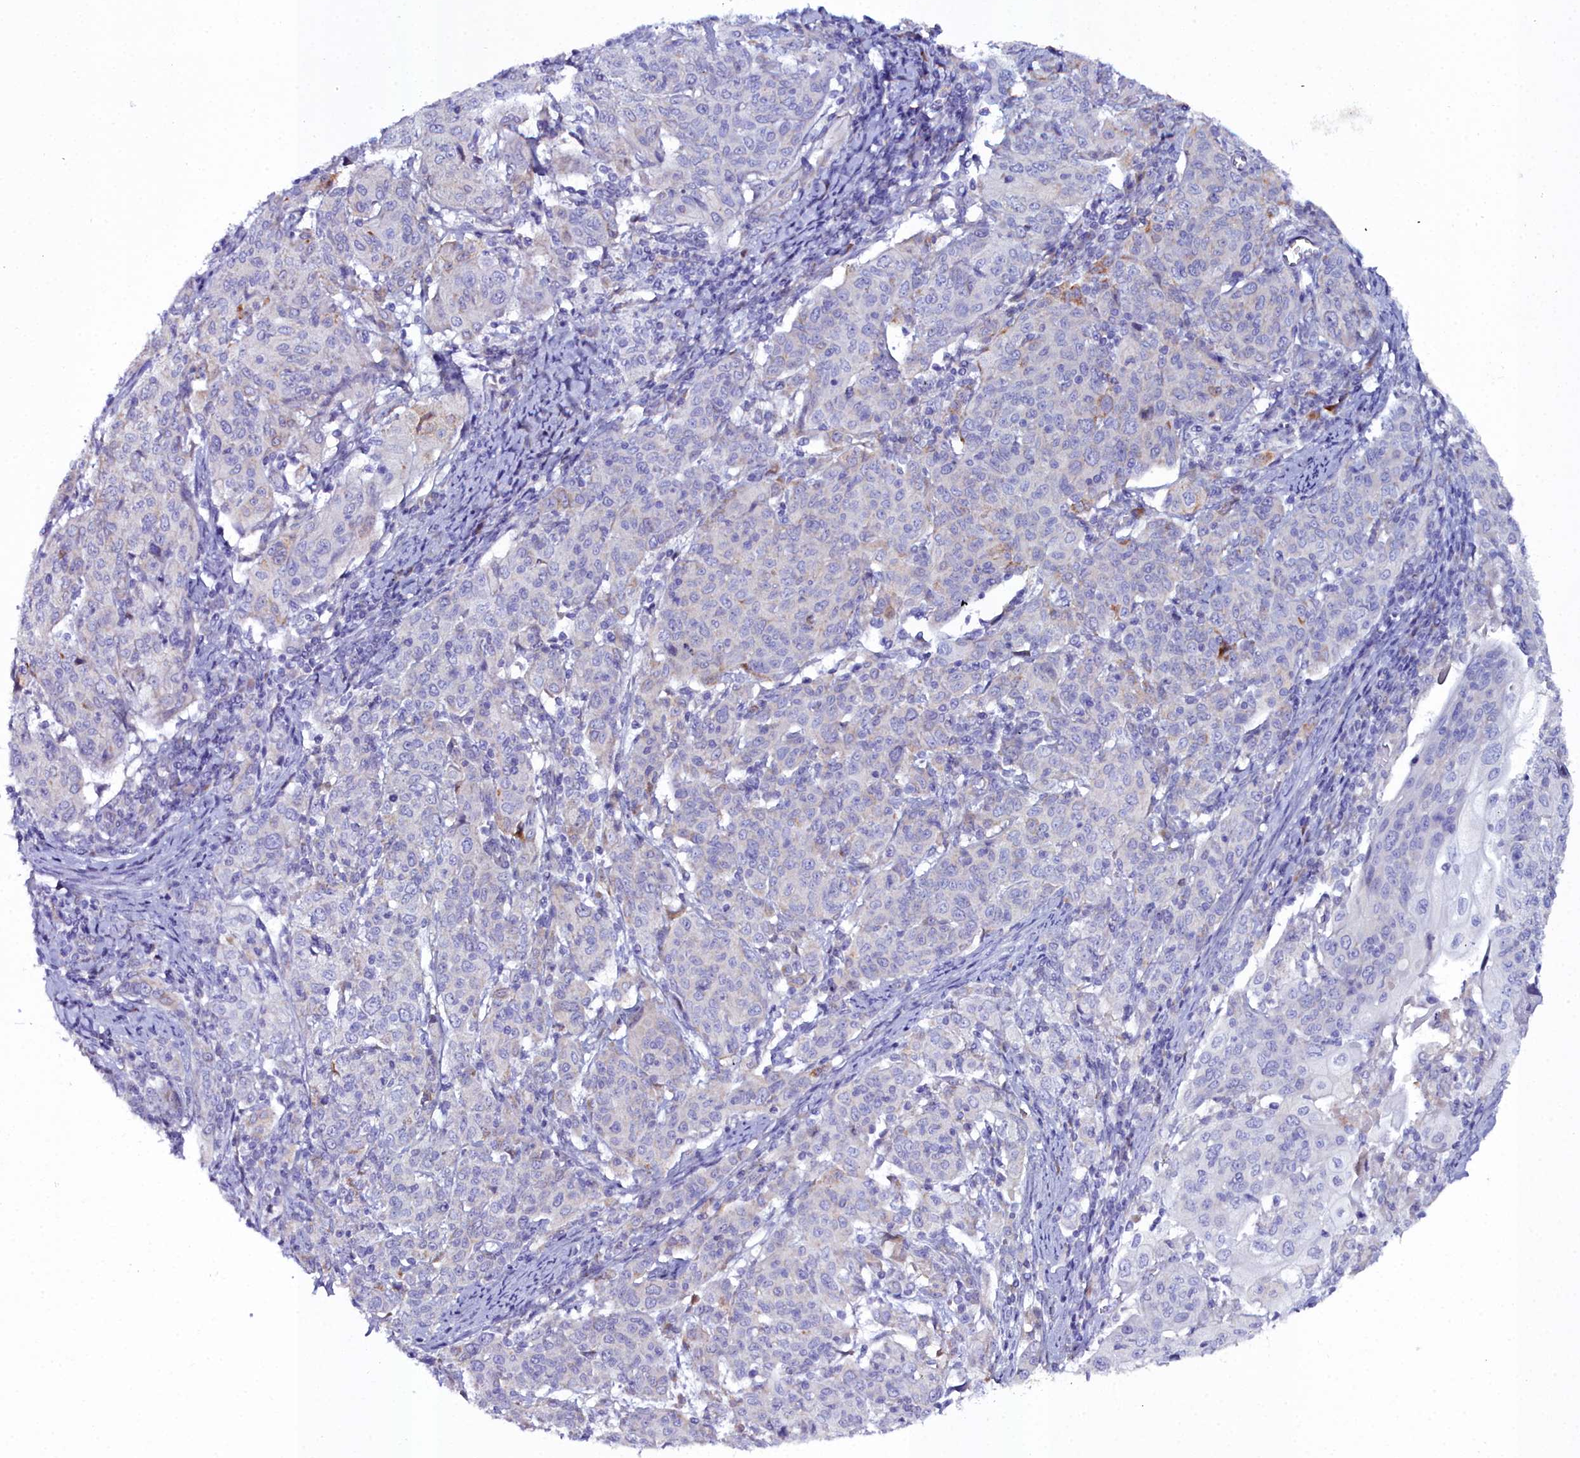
{"staining": {"intensity": "negative", "quantity": "none", "location": "none"}, "tissue": "cervical cancer", "cell_type": "Tumor cells", "image_type": "cancer", "snomed": [{"axis": "morphology", "description": "Squamous cell carcinoma, NOS"}, {"axis": "topography", "description": "Cervix"}], "caption": "IHC photomicrograph of human cervical cancer stained for a protein (brown), which reveals no staining in tumor cells.", "gene": "SLC49A3", "patient": {"sex": "female", "age": 67}}